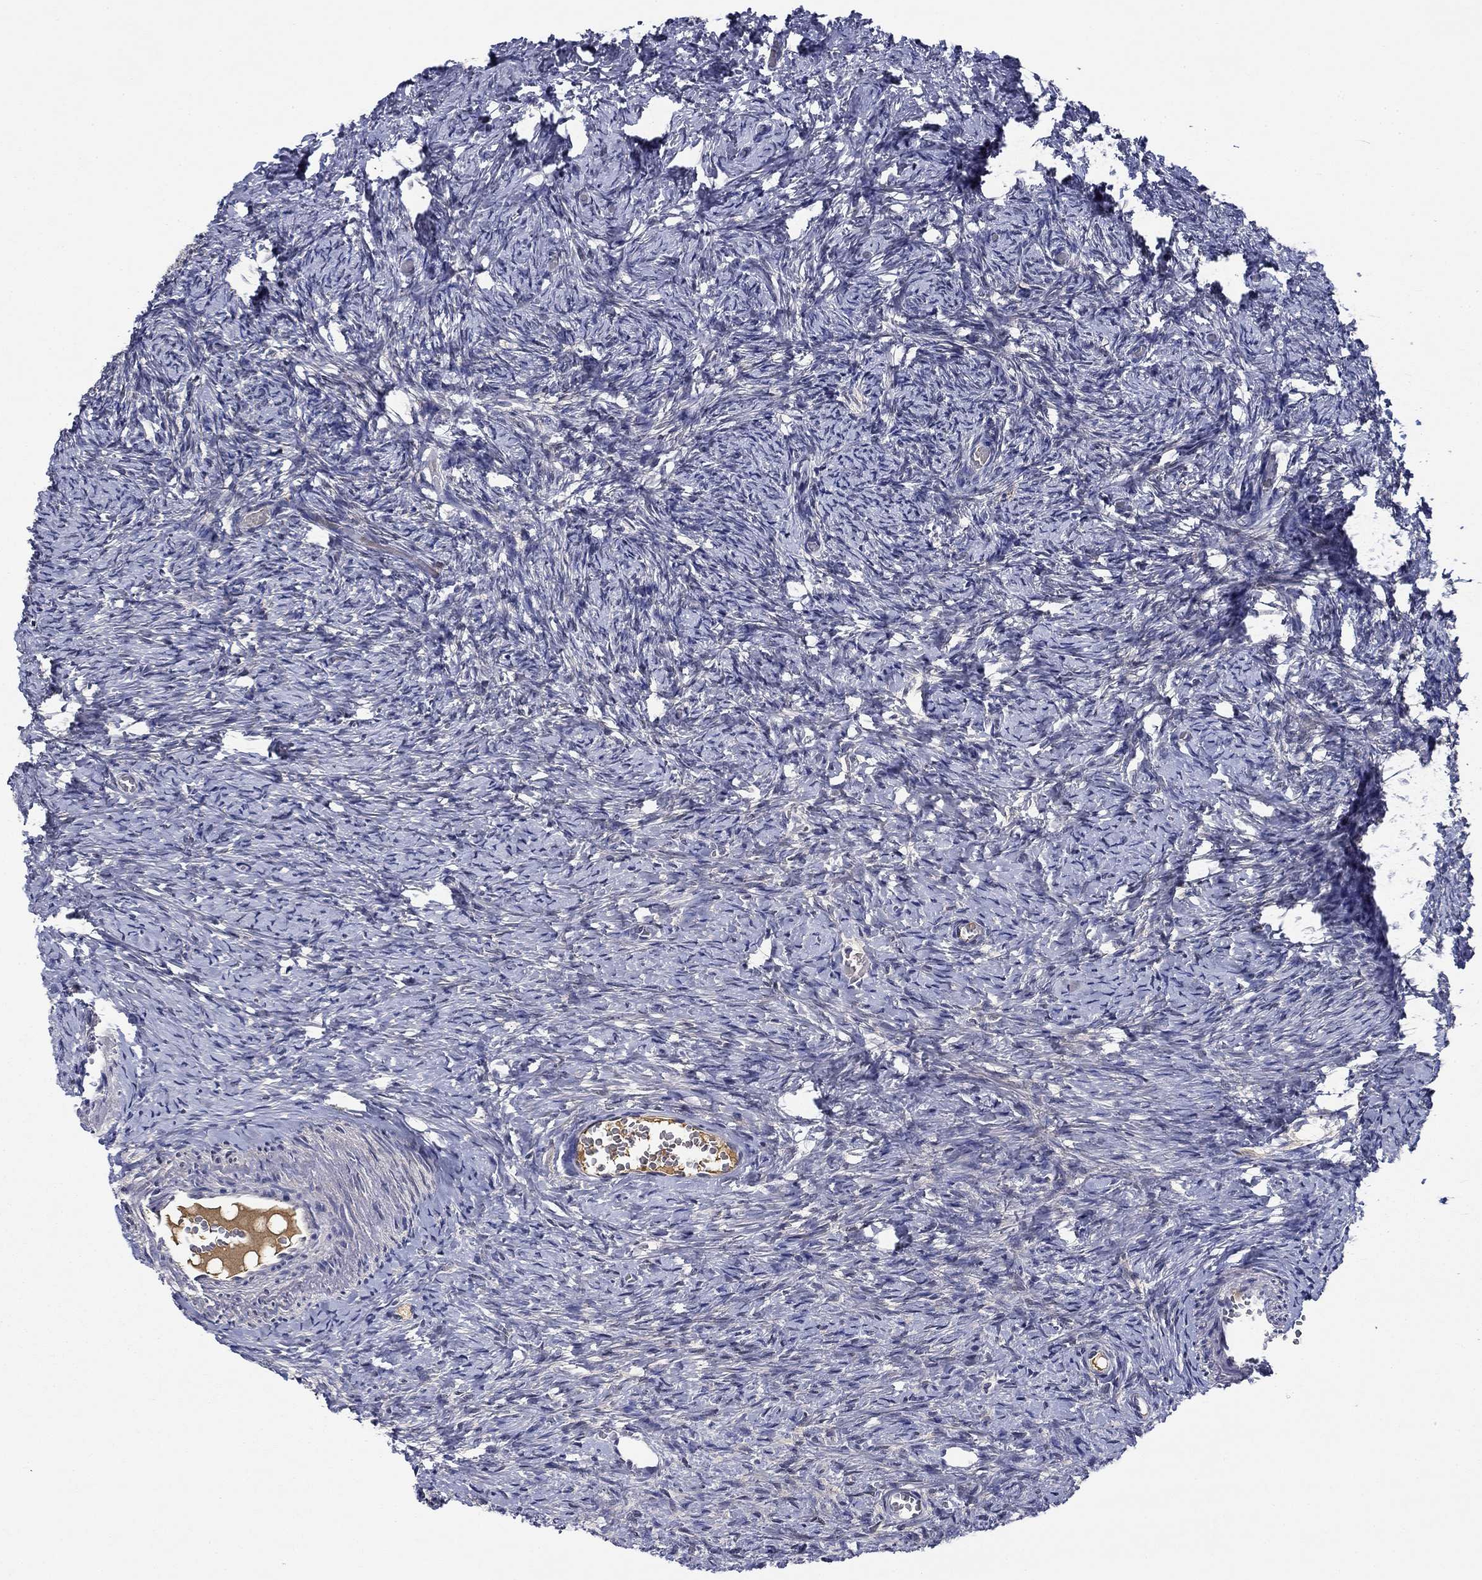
{"staining": {"intensity": "negative", "quantity": "none", "location": "none"}, "tissue": "ovary", "cell_type": "Ovarian stroma cells", "image_type": "normal", "snomed": [{"axis": "morphology", "description": "Normal tissue, NOS"}, {"axis": "topography", "description": "Ovary"}], "caption": "DAB (3,3'-diaminobenzidine) immunohistochemical staining of benign ovary exhibits no significant expression in ovarian stroma cells. (Immunohistochemistry, brightfield microscopy, high magnification).", "gene": "DDTL", "patient": {"sex": "female", "age": 39}}